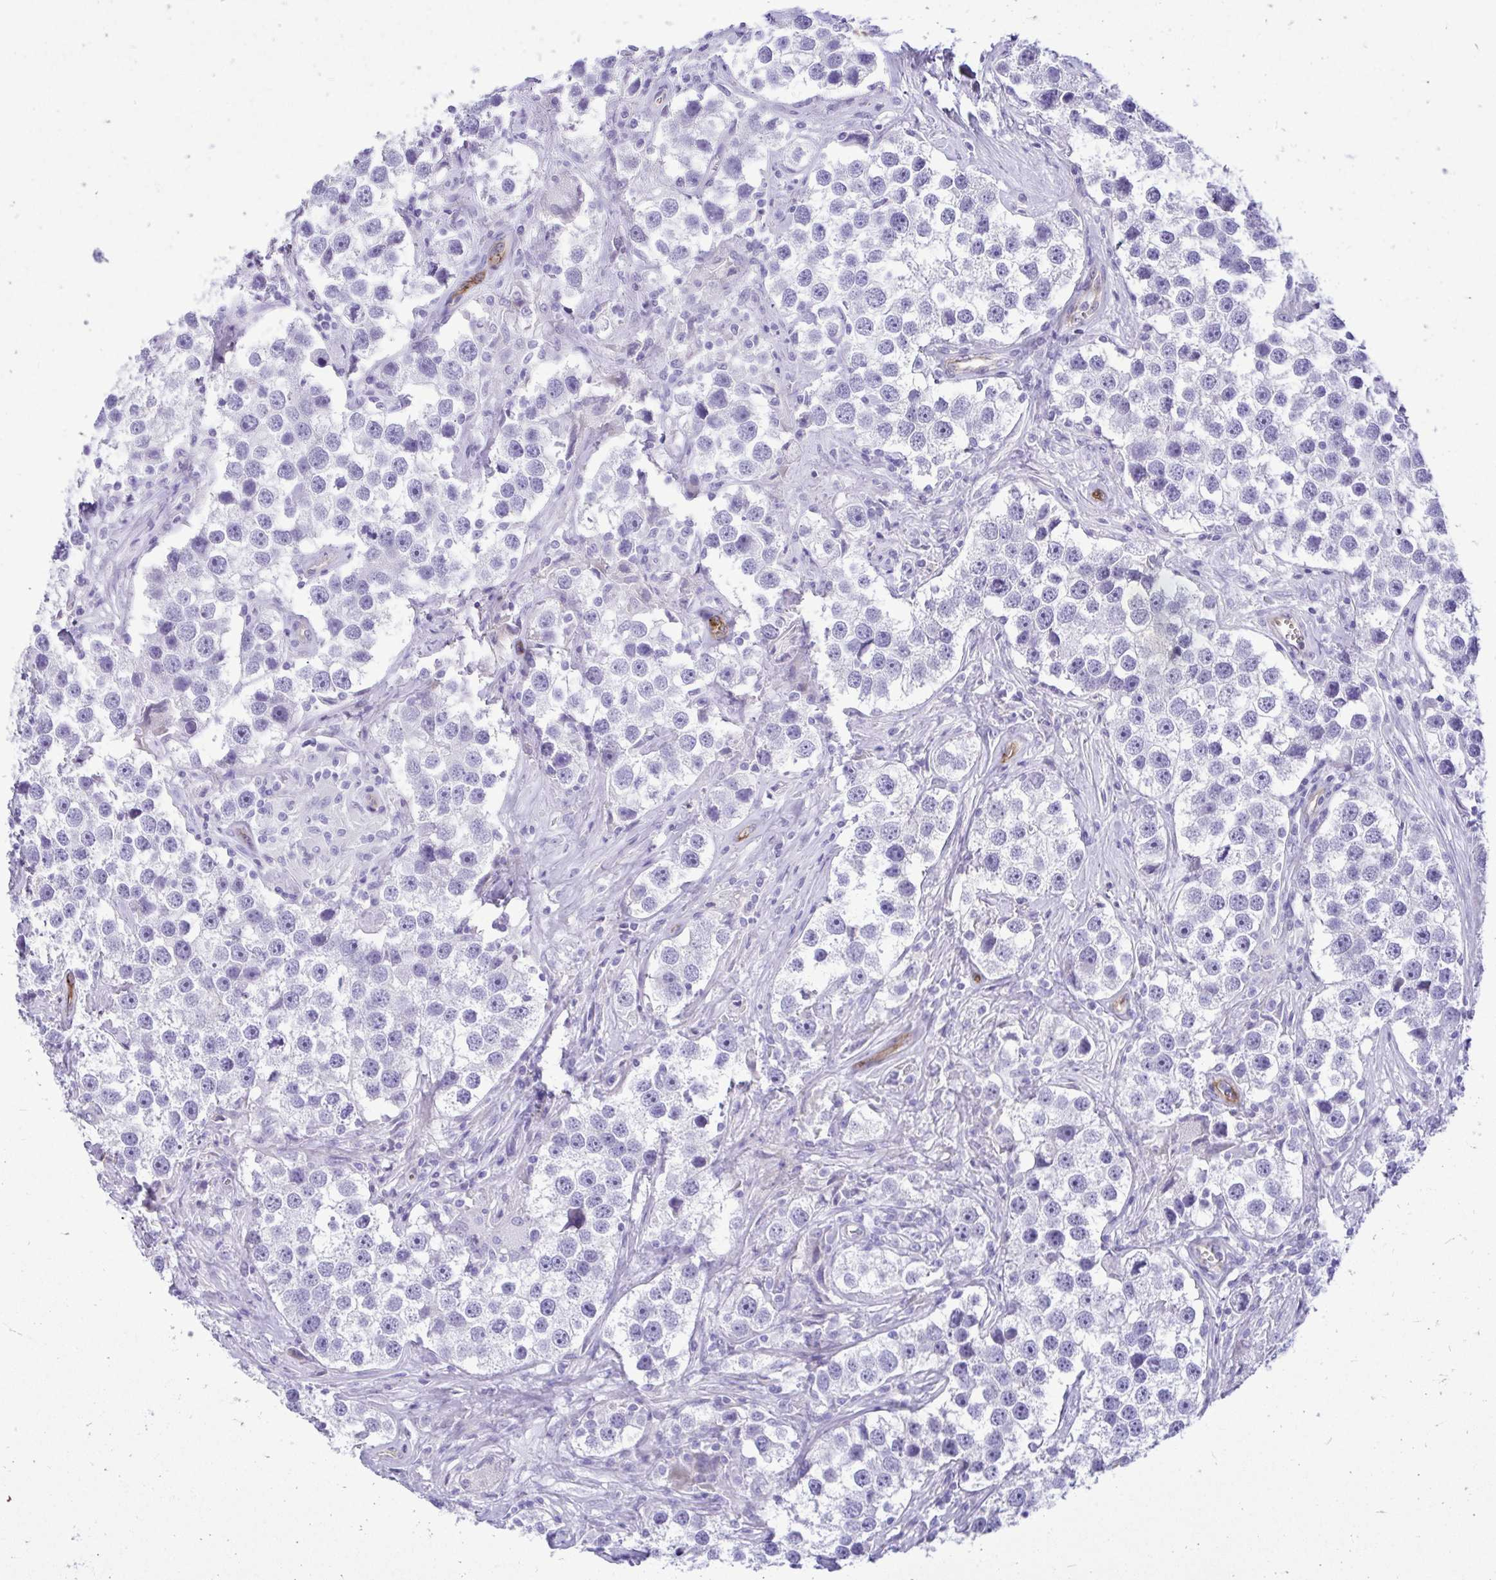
{"staining": {"intensity": "negative", "quantity": "none", "location": "none"}, "tissue": "testis cancer", "cell_type": "Tumor cells", "image_type": "cancer", "snomed": [{"axis": "morphology", "description": "Seminoma, NOS"}, {"axis": "topography", "description": "Testis"}], "caption": "Tumor cells show no significant protein staining in testis cancer. (DAB IHC, high magnification).", "gene": "ABCG2", "patient": {"sex": "male", "age": 49}}